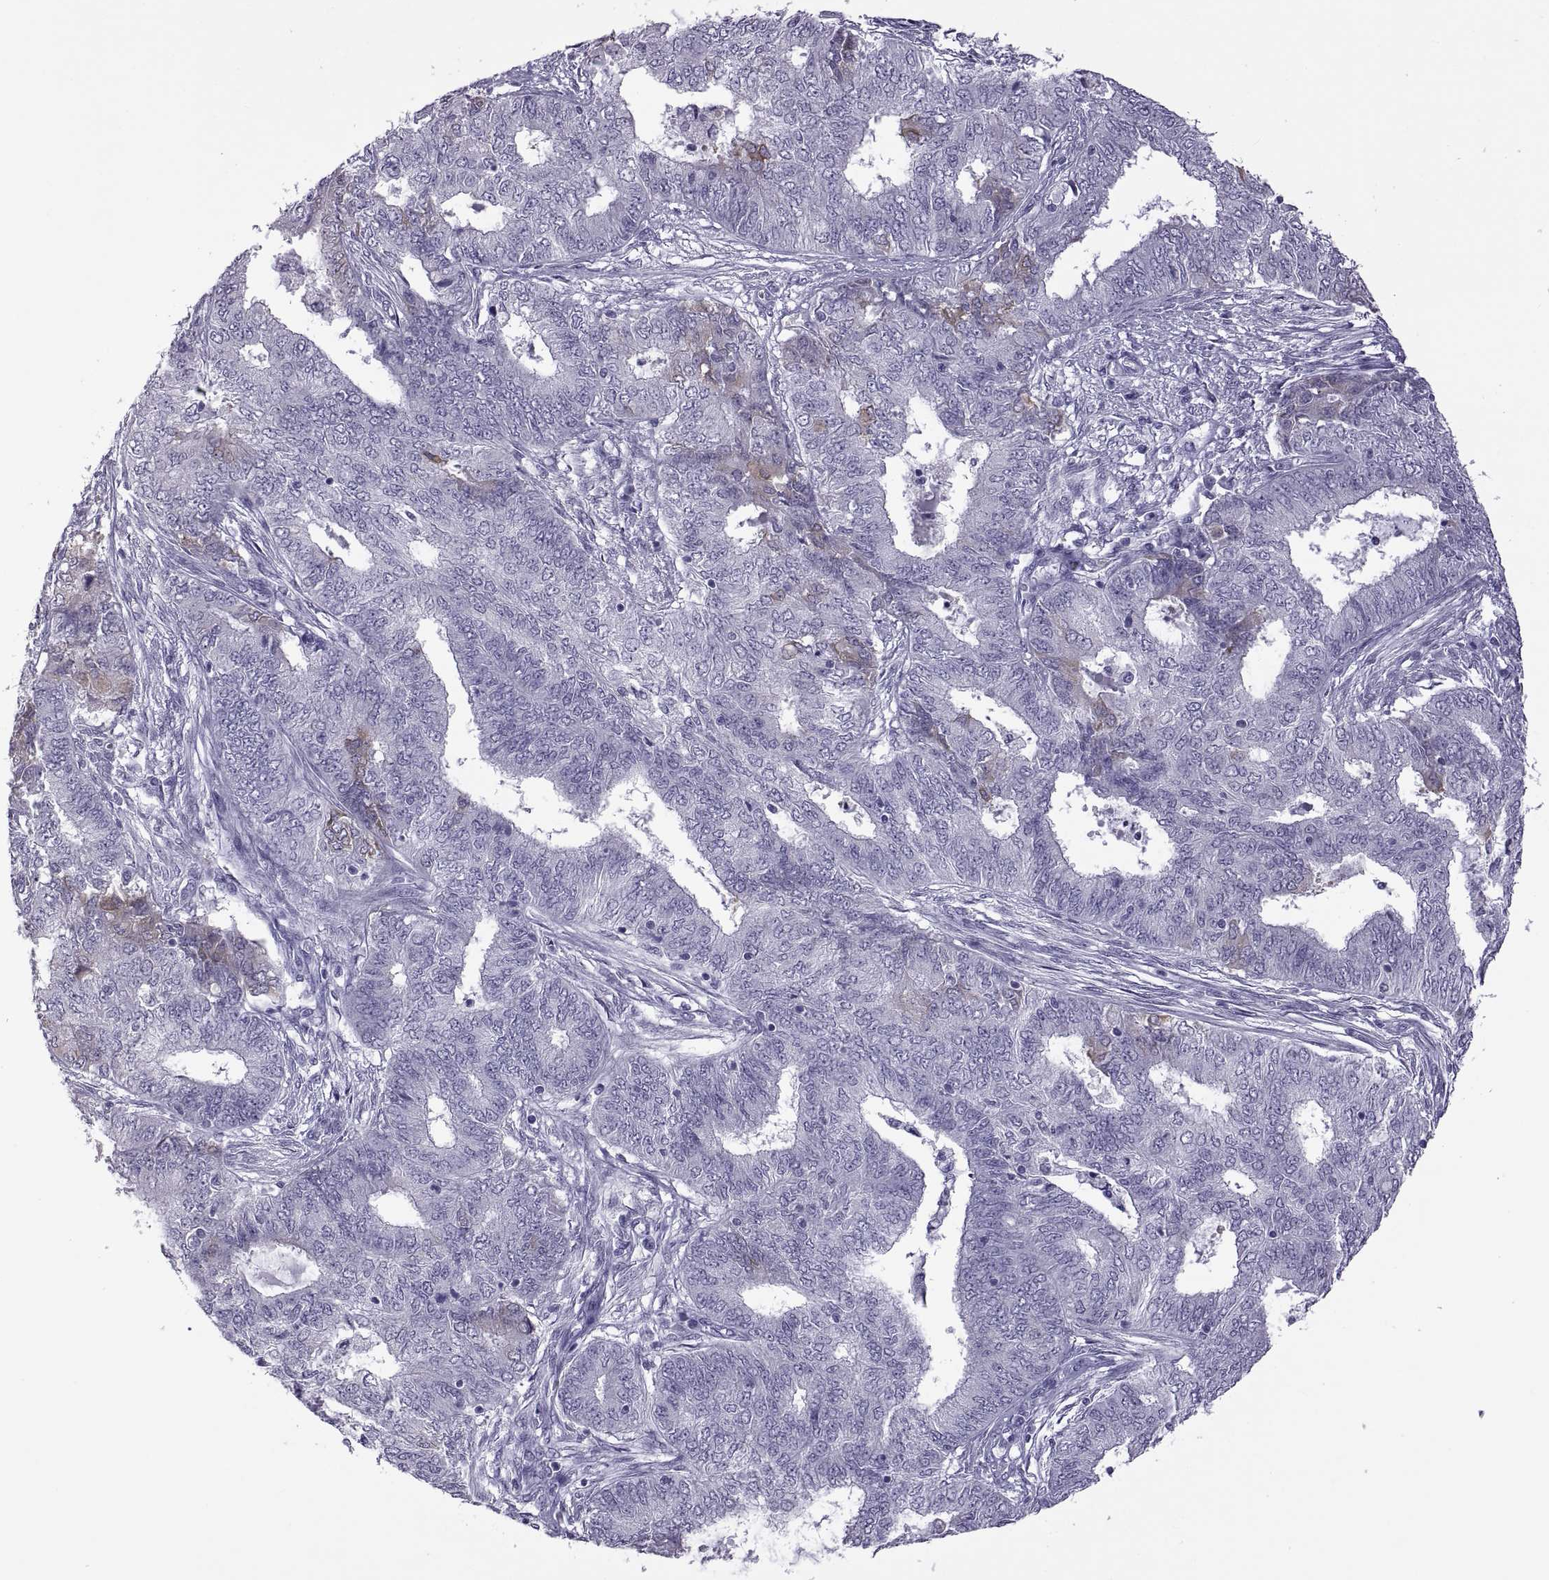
{"staining": {"intensity": "weak", "quantity": "<25%", "location": "cytoplasmic/membranous"}, "tissue": "endometrial cancer", "cell_type": "Tumor cells", "image_type": "cancer", "snomed": [{"axis": "morphology", "description": "Adenocarcinoma, NOS"}, {"axis": "topography", "description": "Endometrium"}], "caption": "Immunohistochemical staining of endometrial cancer demonstrates no significant expression in tumor cells.", "gene": "RDM1", "patient": {"sex": "female", "age": 62}}